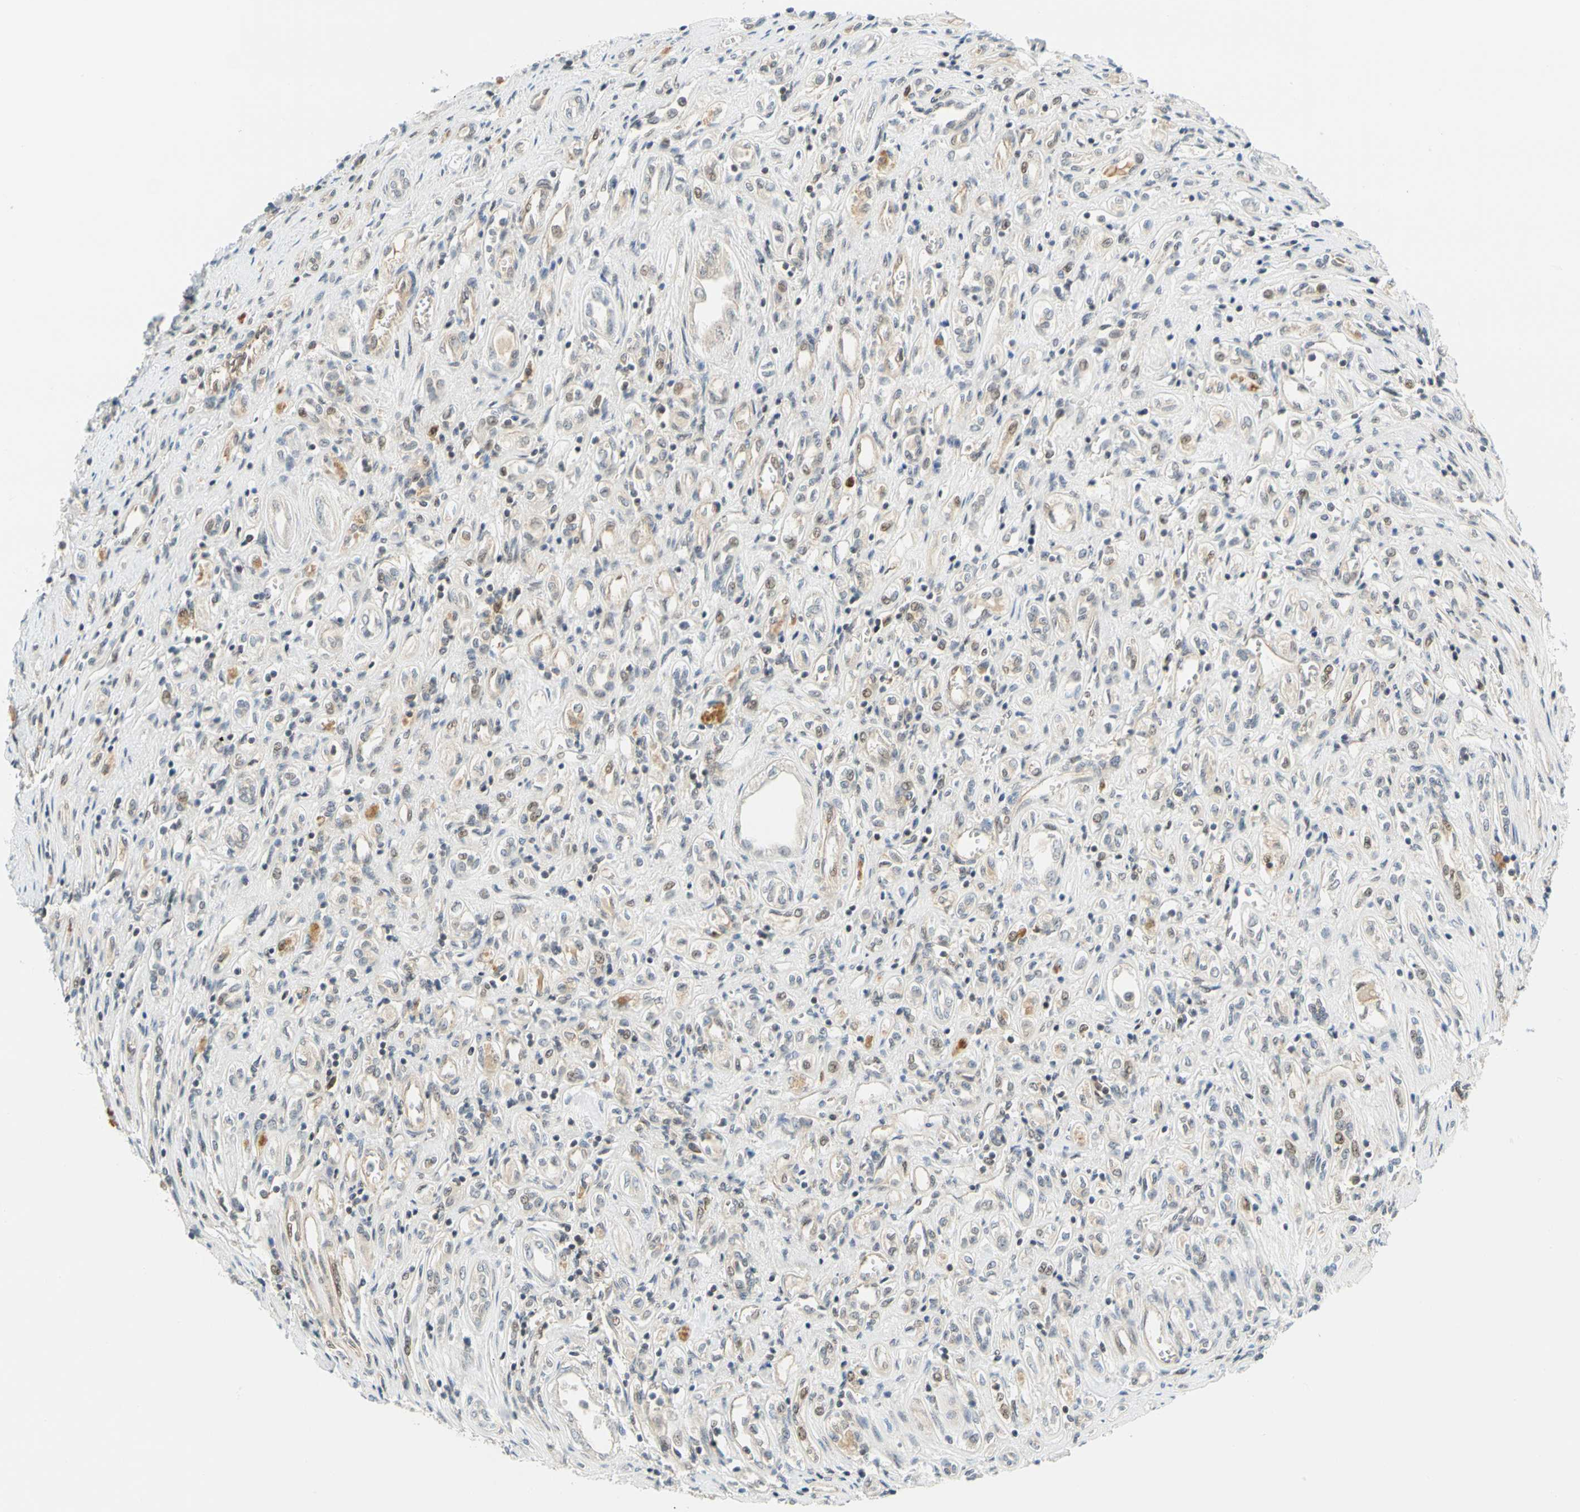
{"staining": {"intensity": "negative", "quantity": "none", "location": "none"}, "tissue": "renal cancer", "cell_type": "Tumor cells", "image_type": "cancer", "snomed": [{"axis": "morphology", "description": "Adenocarcinoma, NOS"}, {"axis": "topography", "description": "Kidney"}], "caption": "Immunohistochemistry (IHC) histopathology image of neoplastic tissue: renal cancer stained with DAB (3,3'-diaminobenzidine) shows no significant protein staining in tumor cells.", "gene": "MAPK9", "patient": {"sex": "female", "age": 70}}